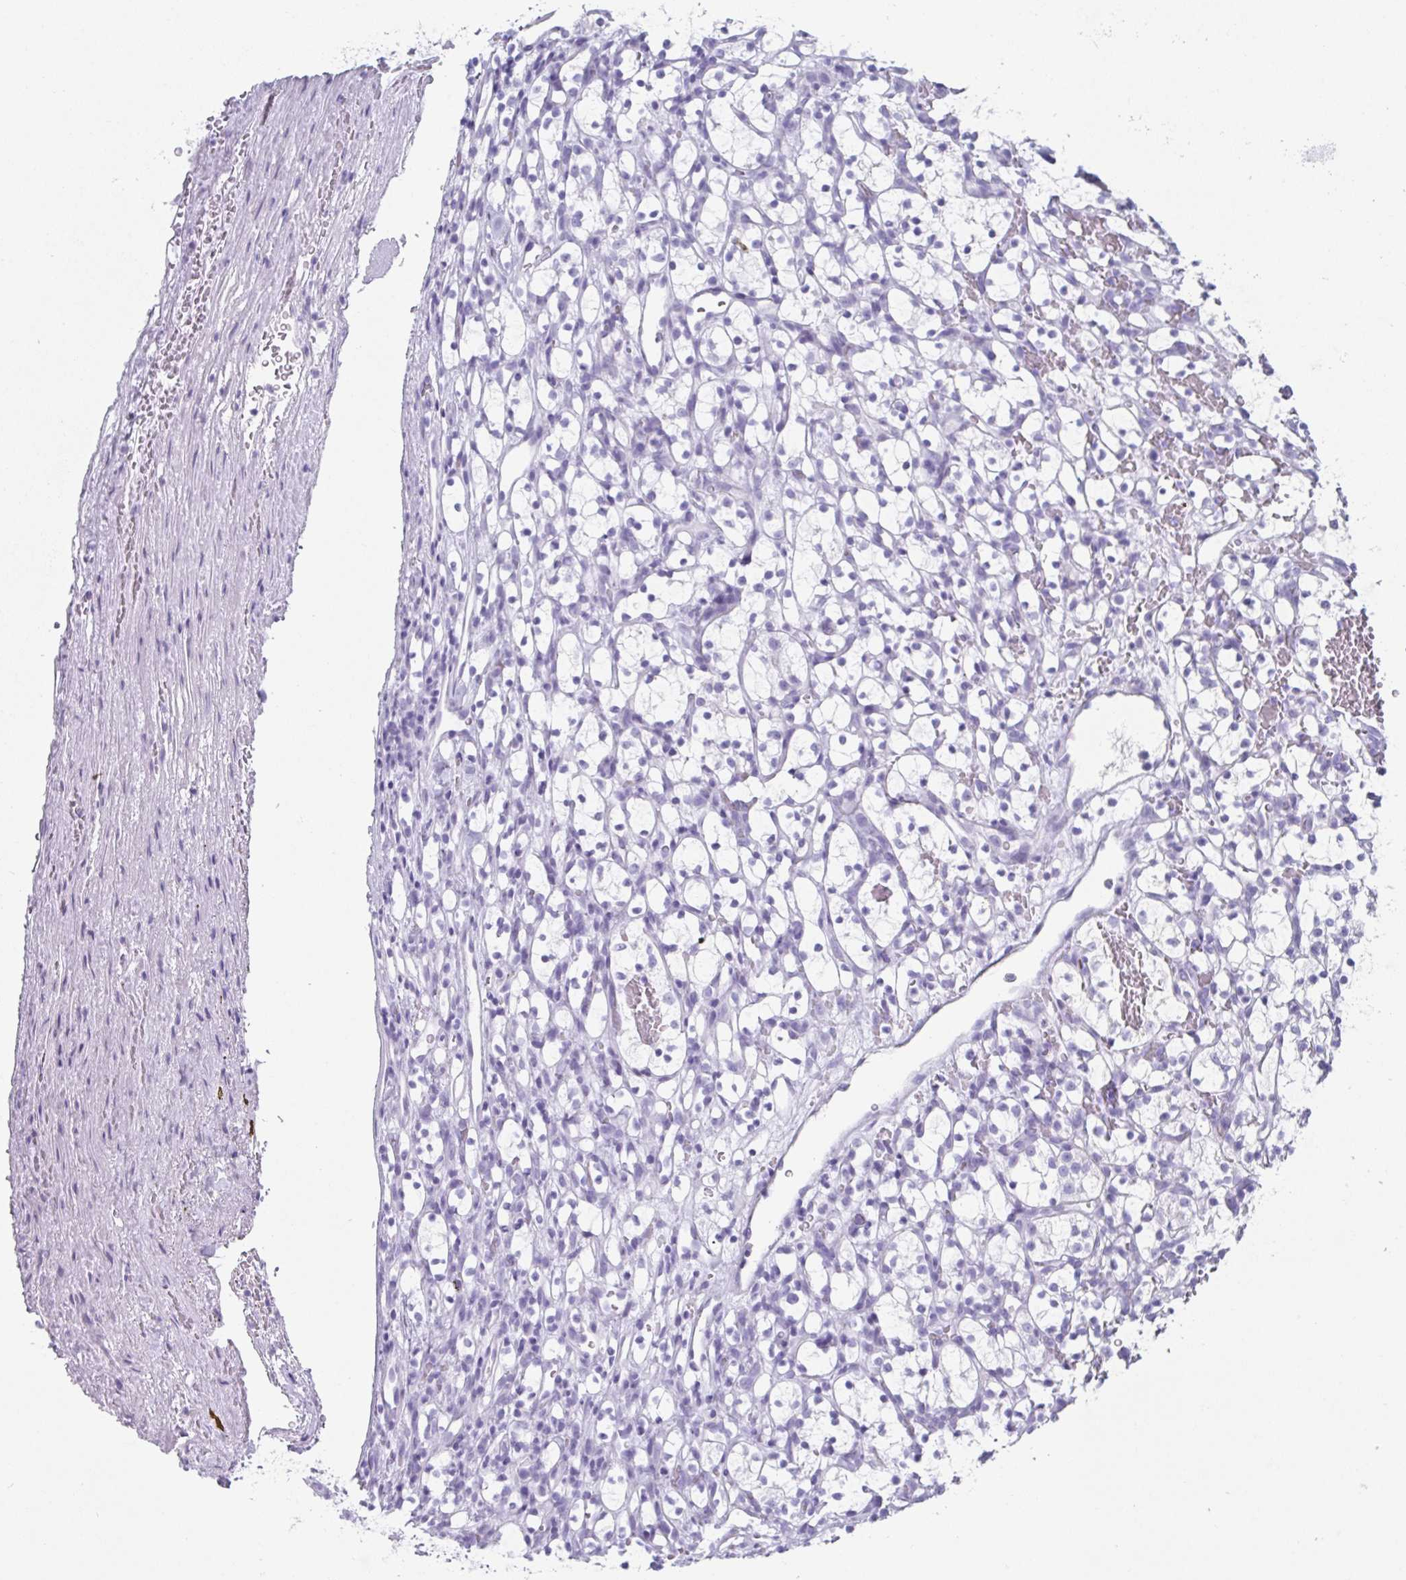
{"staining": {"intensity": "negative", "quantity": "none", "location": "none"}, "tissue": "renal cancer", "cell_type": "Tumor cells", "image_type": "cancer", "snomed": [{"axis": "morphology", "description": "Adenocarcinoma, NOS"}, {"axis": "topography", "description": "Kidney"}], "caption": "Renal cancer (adenocarcinoma) was stained to show a protein in brown. There is no significant staining in tumor cells.", "gene": "SYCP1", "patient": {"sex": "female", "age": 69}}